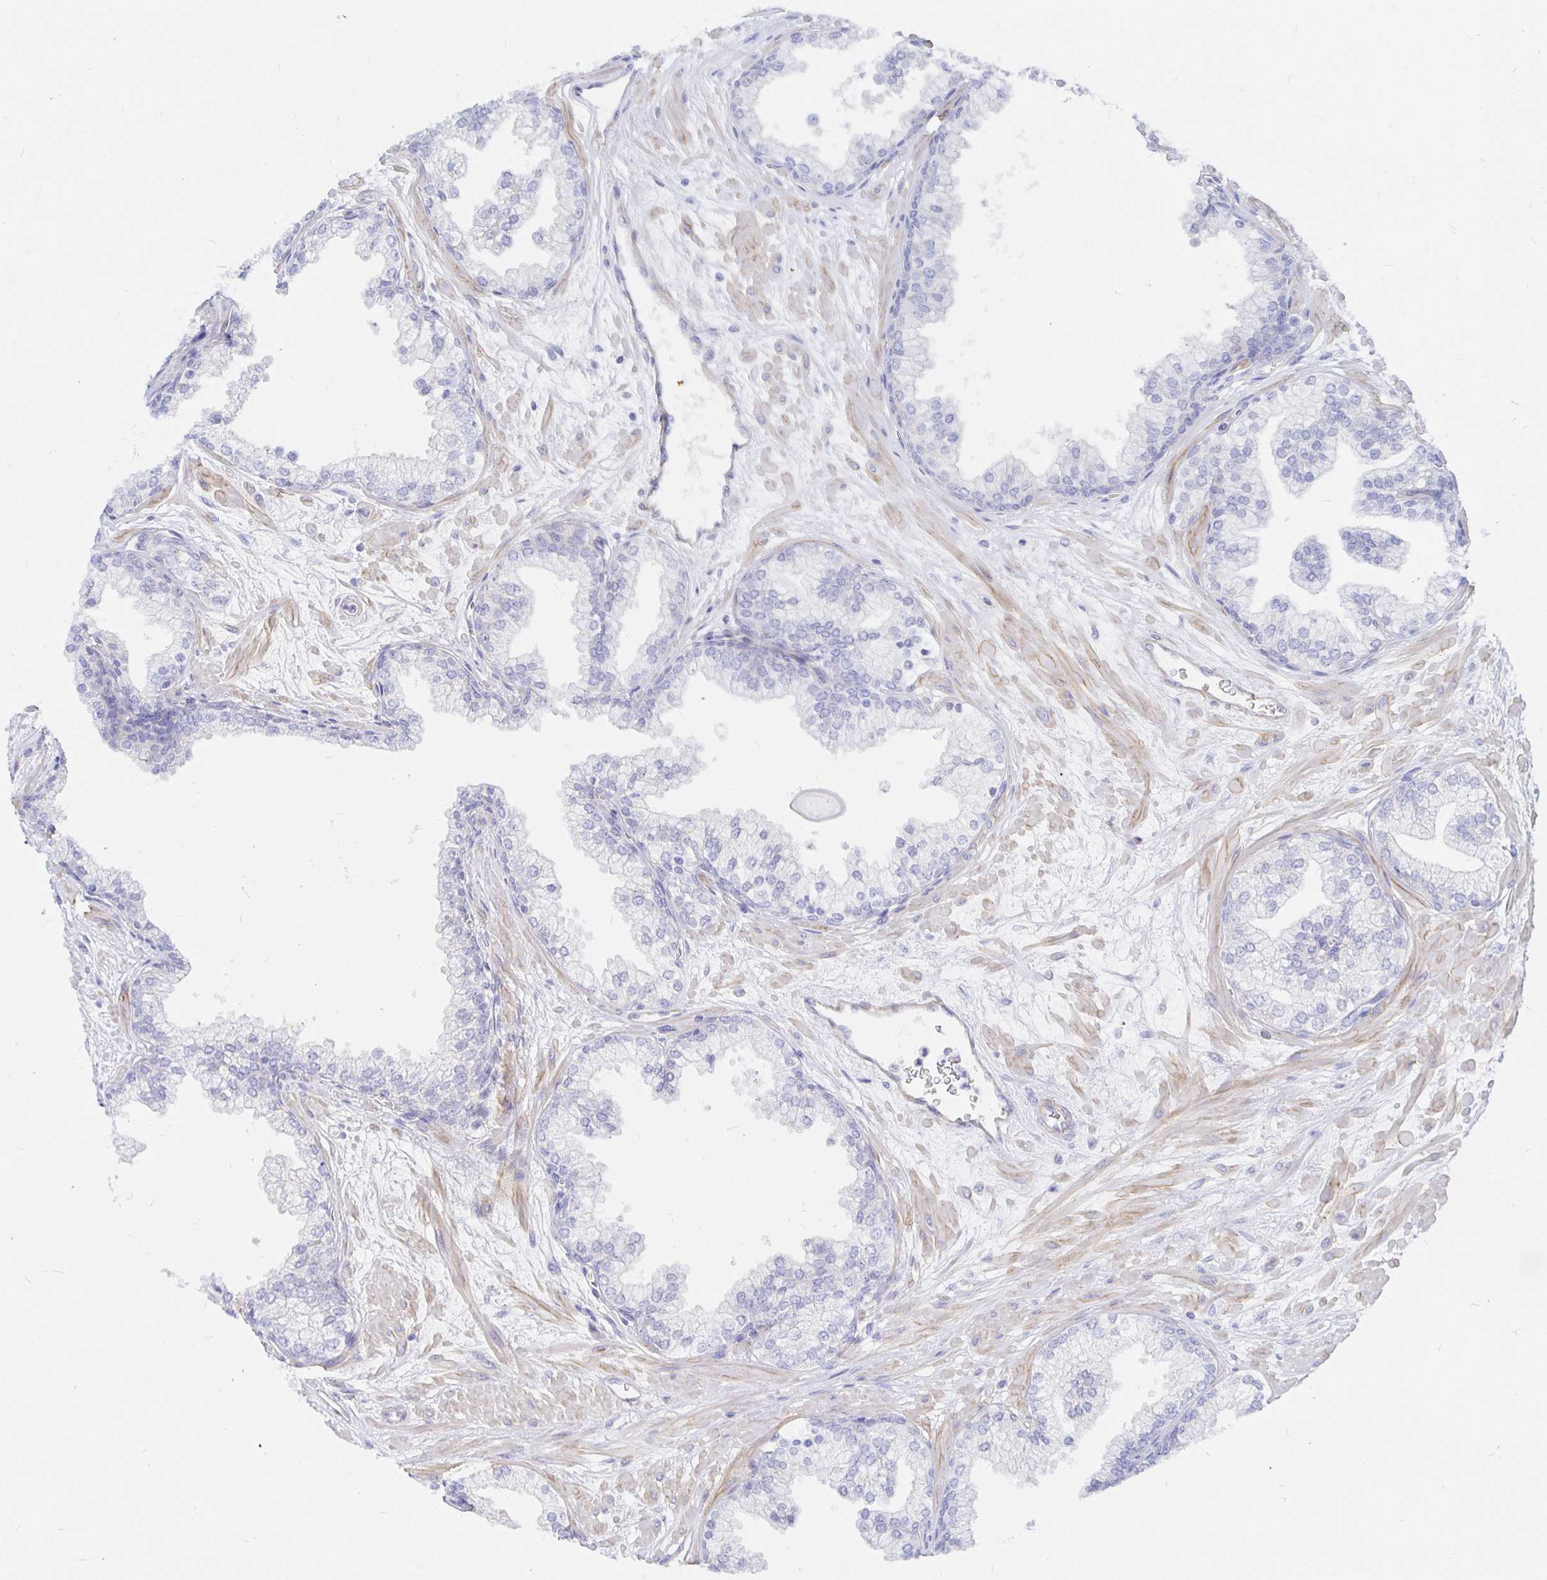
{"staining": {"intensity": "negative", "quantity": "none", "location": "none"}, "tissue": "prostate", "cell_type": "Glandular cells", "image_type": "normal", "snomed": [{"axis": "morphology", "description": "Normal tissue, NOS"}, {"axis": "topography", "description": "Prostate"}, {"axis": "topography", "description": "Peripheral nerve tissue"}], "caption": "An IHC histopathology image of unremarkable prostate is shown. There is no staining in glandular cells of prostate. The staining was performed using DAB to visualize the protein expression in brown, while the nuclei were stained in blue with hematoxylin (Magnification: 20x).", "gene": "COX16", "patient": {"sex": "male", "age": 61}}